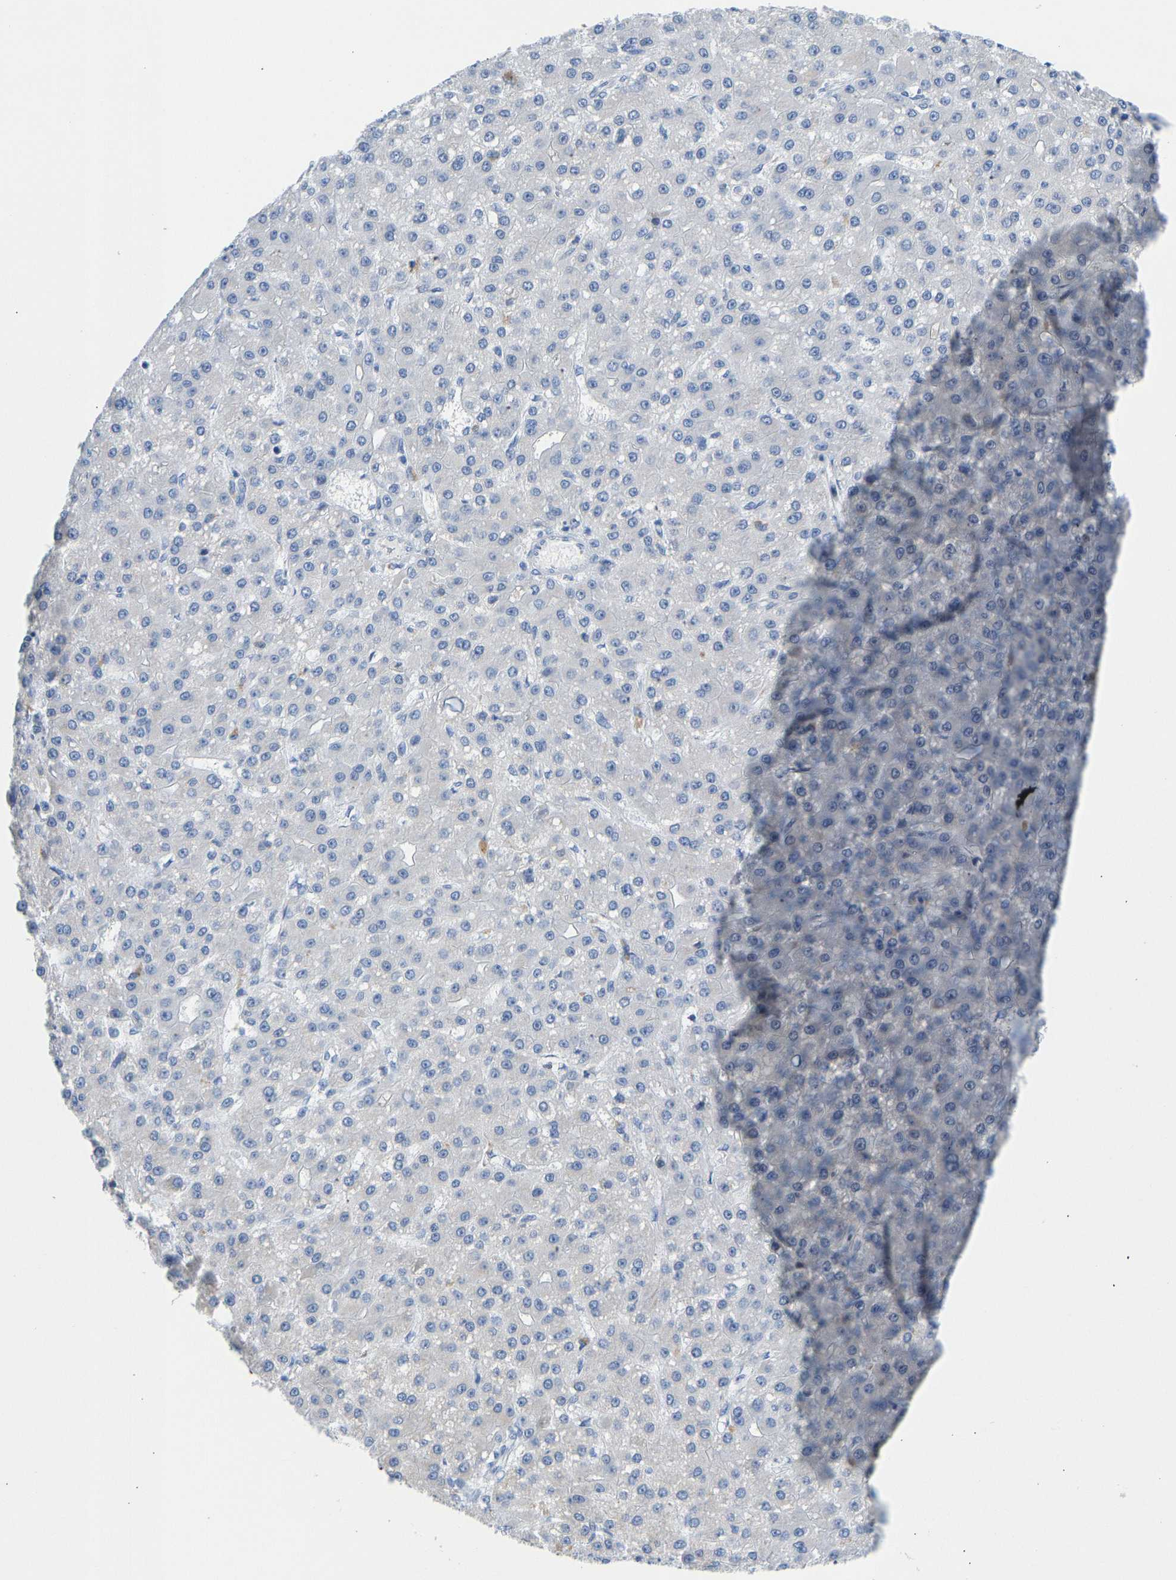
{"staining": {"intensity": "negative", "quantity": "none", "location": "none"}, "tissue": "liver cancer", "cell_type": "Tumor cells", "image_type": "cancer", "snomed": [{"axis": "morphology", "description": "Carcinoma, Hepatocellular, NOS"}, {"axis": "topography", "description": "Liver"}], "caption": "Tumor cells are negative for protein expression in human liver hepatocellular carcinoma.", "gene": "TXNDC2", "patient": {"sex": "male", "age": 67}}